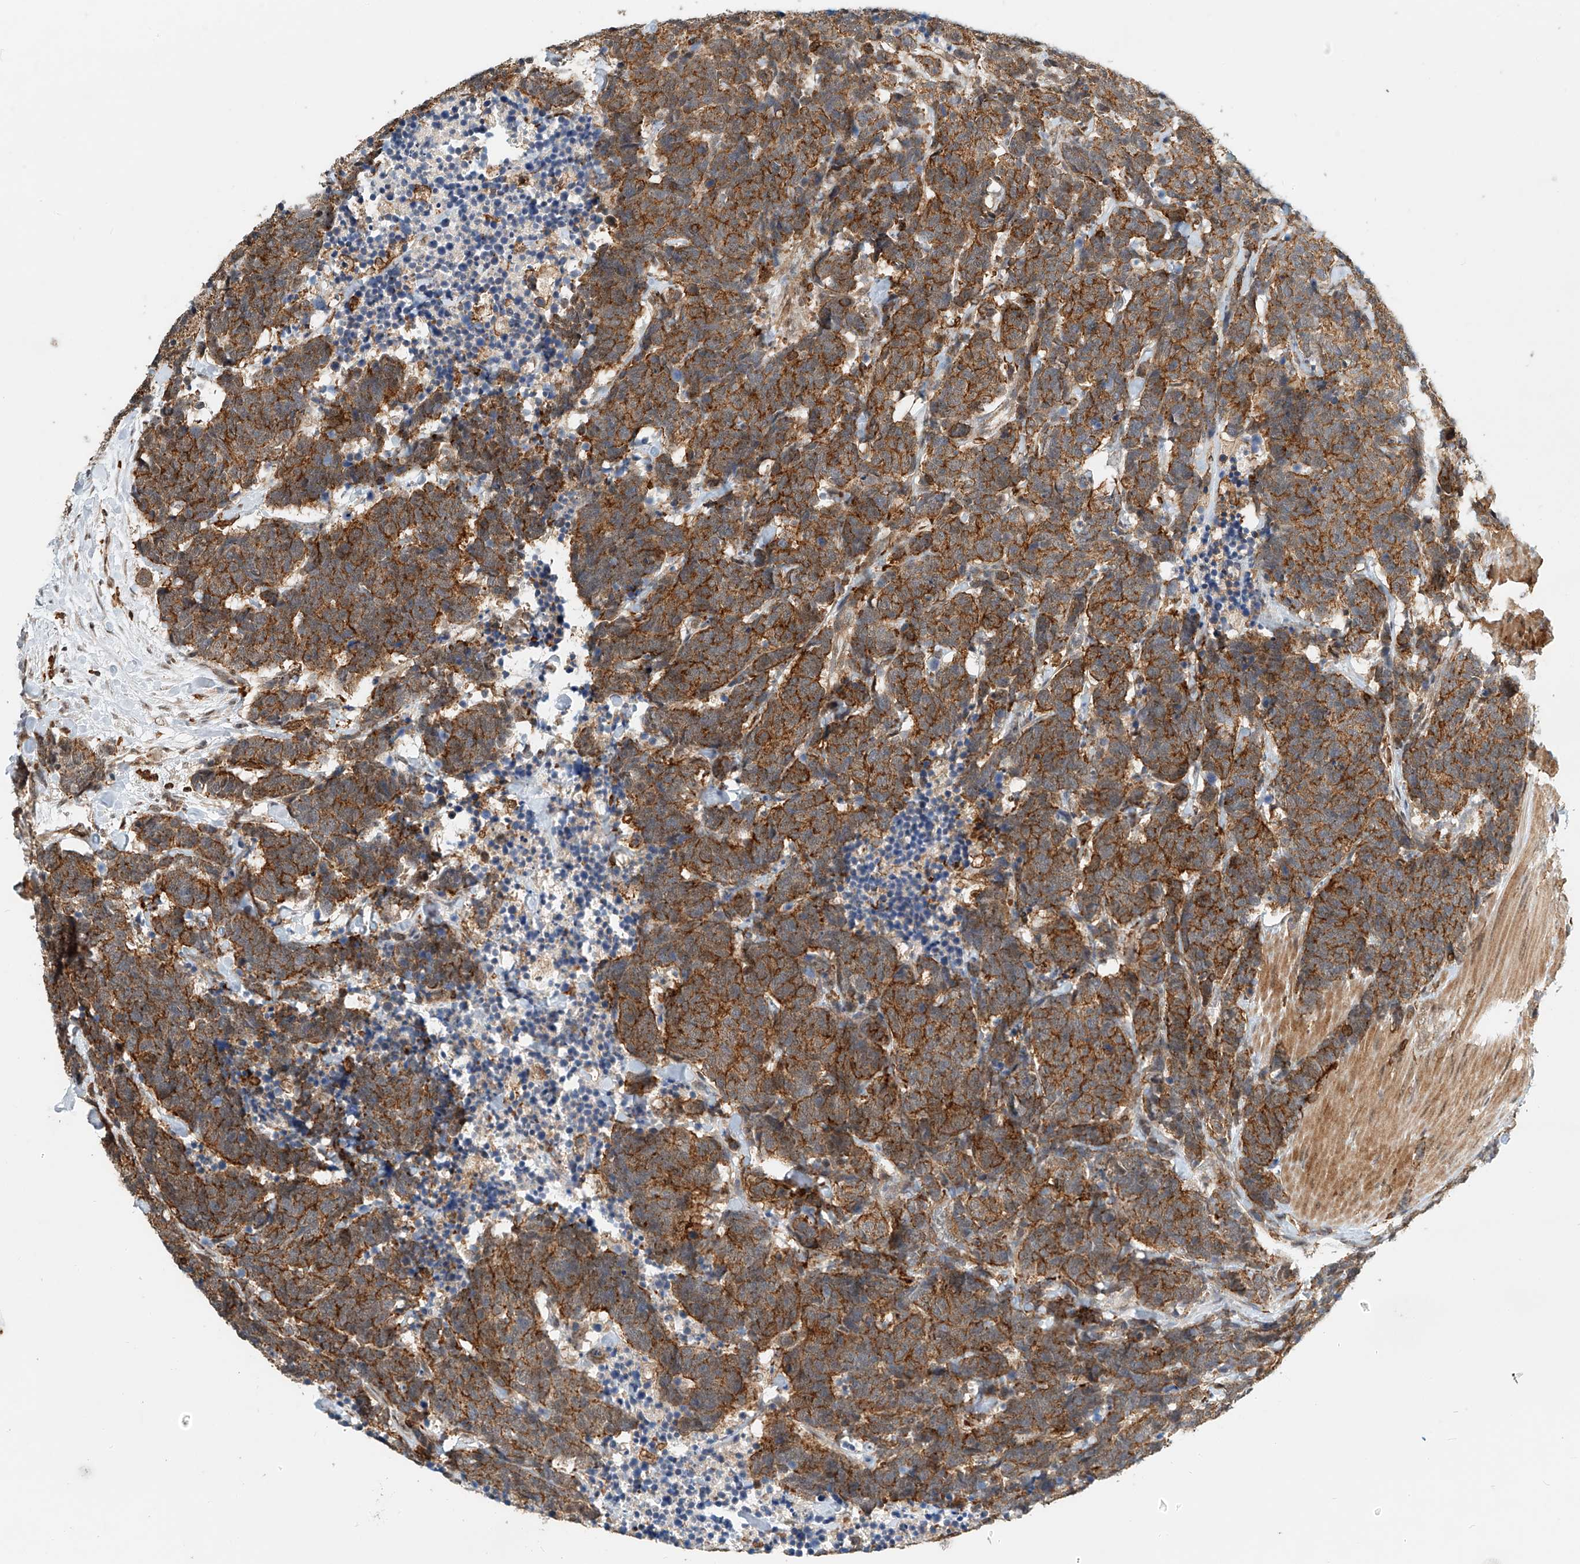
{"staining": {"intensity": "strong", "quantity": ">75%", "location": "cytoplasmic/membranous"}, "tissue": "carcinoid", "cell_type": "Tumor cells", "image_type": "cancer", "snomed": [{"axis": "morphology", "description": "Carcinoma, NOS"}, {"axis": "morphology", "description": "Carcinoid, malignant, NOS"}, {"axis": "topography", "description": "Urinary bladder"}], "caption": "Immunohistochemical staining of malignant carcinoid shows high levels of strong cytoplasmic/membranous expression in approximately >75% of tumor cells. (brown staining indicates protein expression, while blue staining denotes nuclei).", "gene": "MICAL1", "patient": {"sex": "male", "age": 57}}